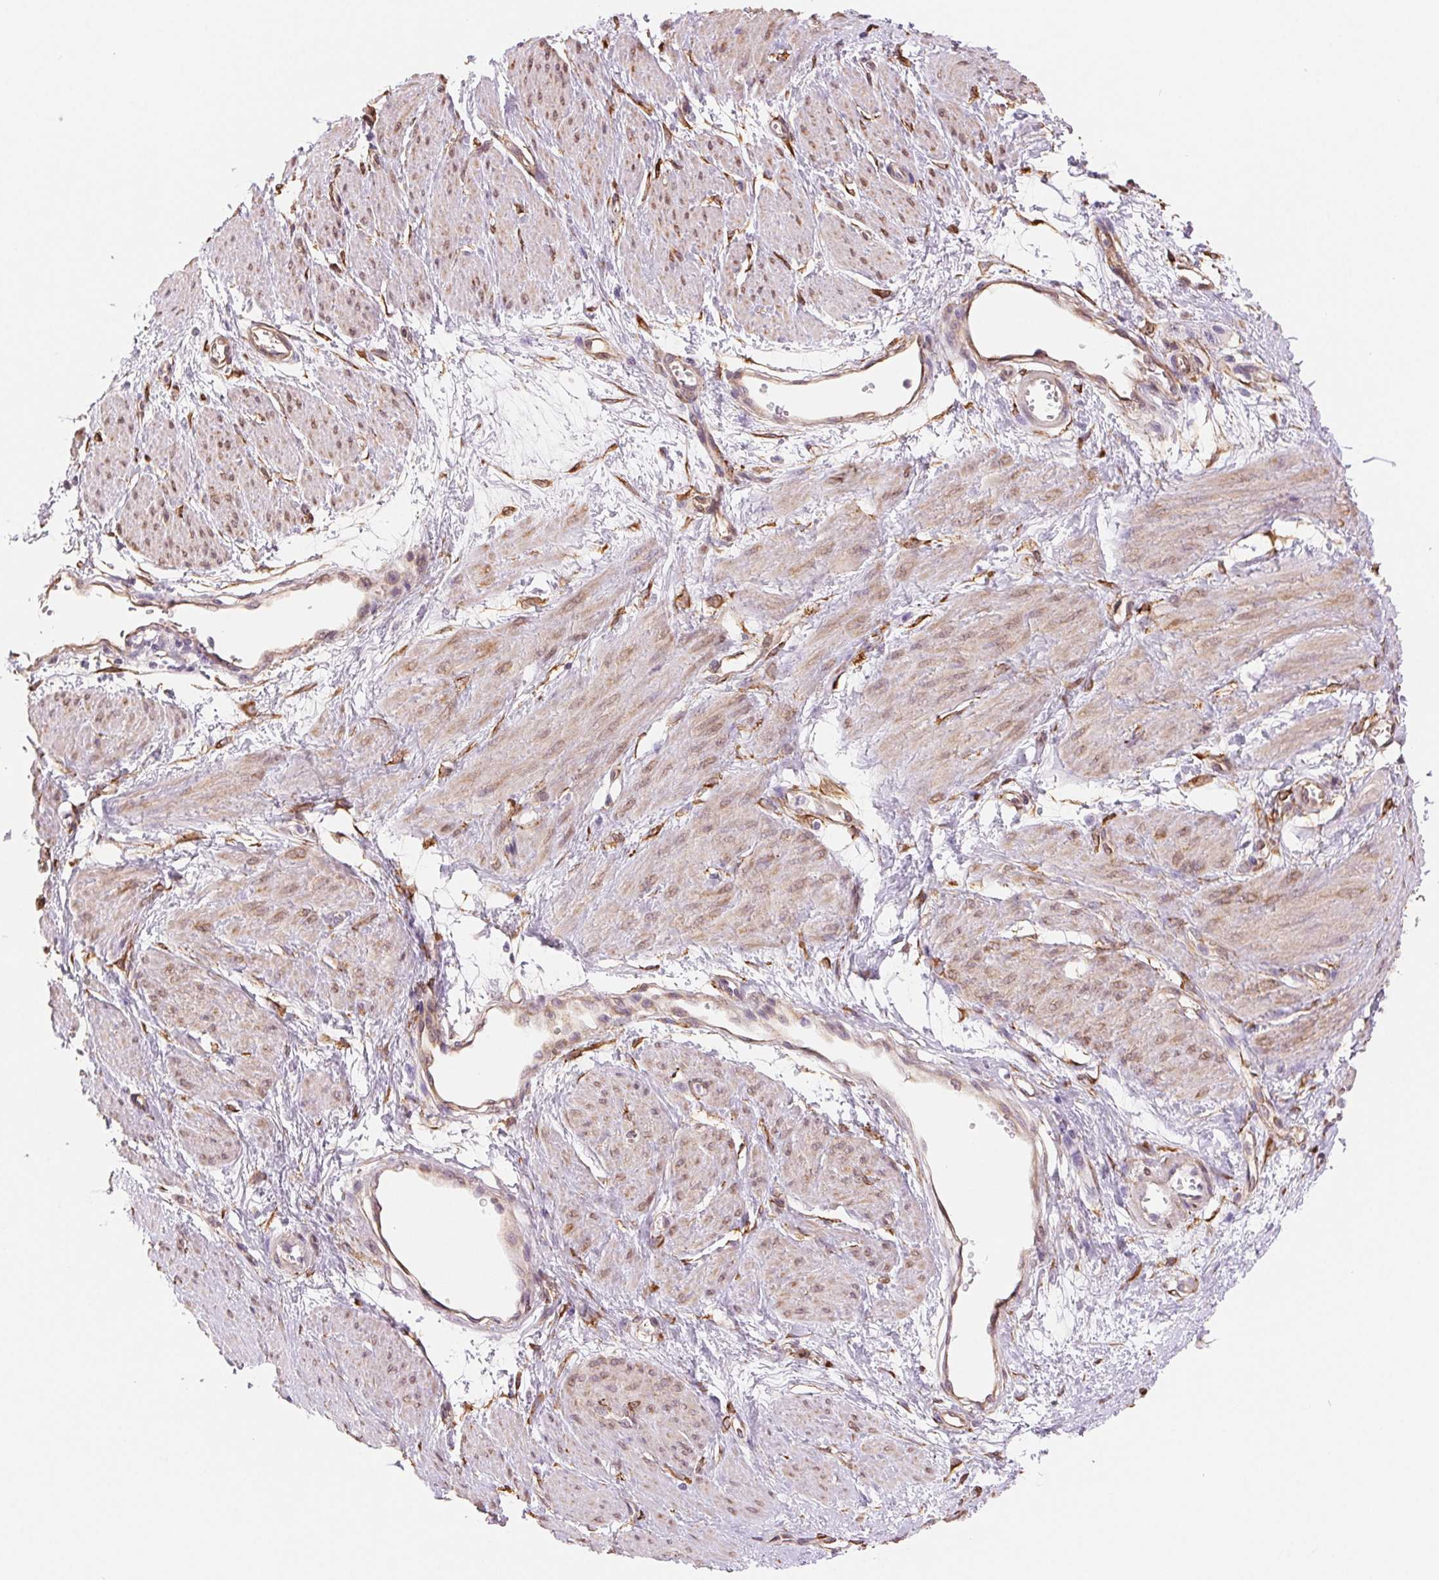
{"staining": {"intensity": "weak", "quantity": "25%-75%", "location": "cytoplasmic/membranous"}, "tissue": "smooth muscle", "cell_type": "Smooth muscle cells", "image_type": "normal", "snomed": [{"axis": "morphology", "description": "Normal tissue, NOS"}, {"axis": "topography", "description": "Smooth muscle"}, {"axis": "topography", "description": "Uterus"}], "caption": "The histopathology image exhibits immunohistochemical staining of normal smooth muscle. There is weak cytoplasmic/membranous positivity is appreciated in about 25%-75% of smooth muscle cells.", "gene": "FKBP10", "patient": {"sex": "female", "age": 39}}